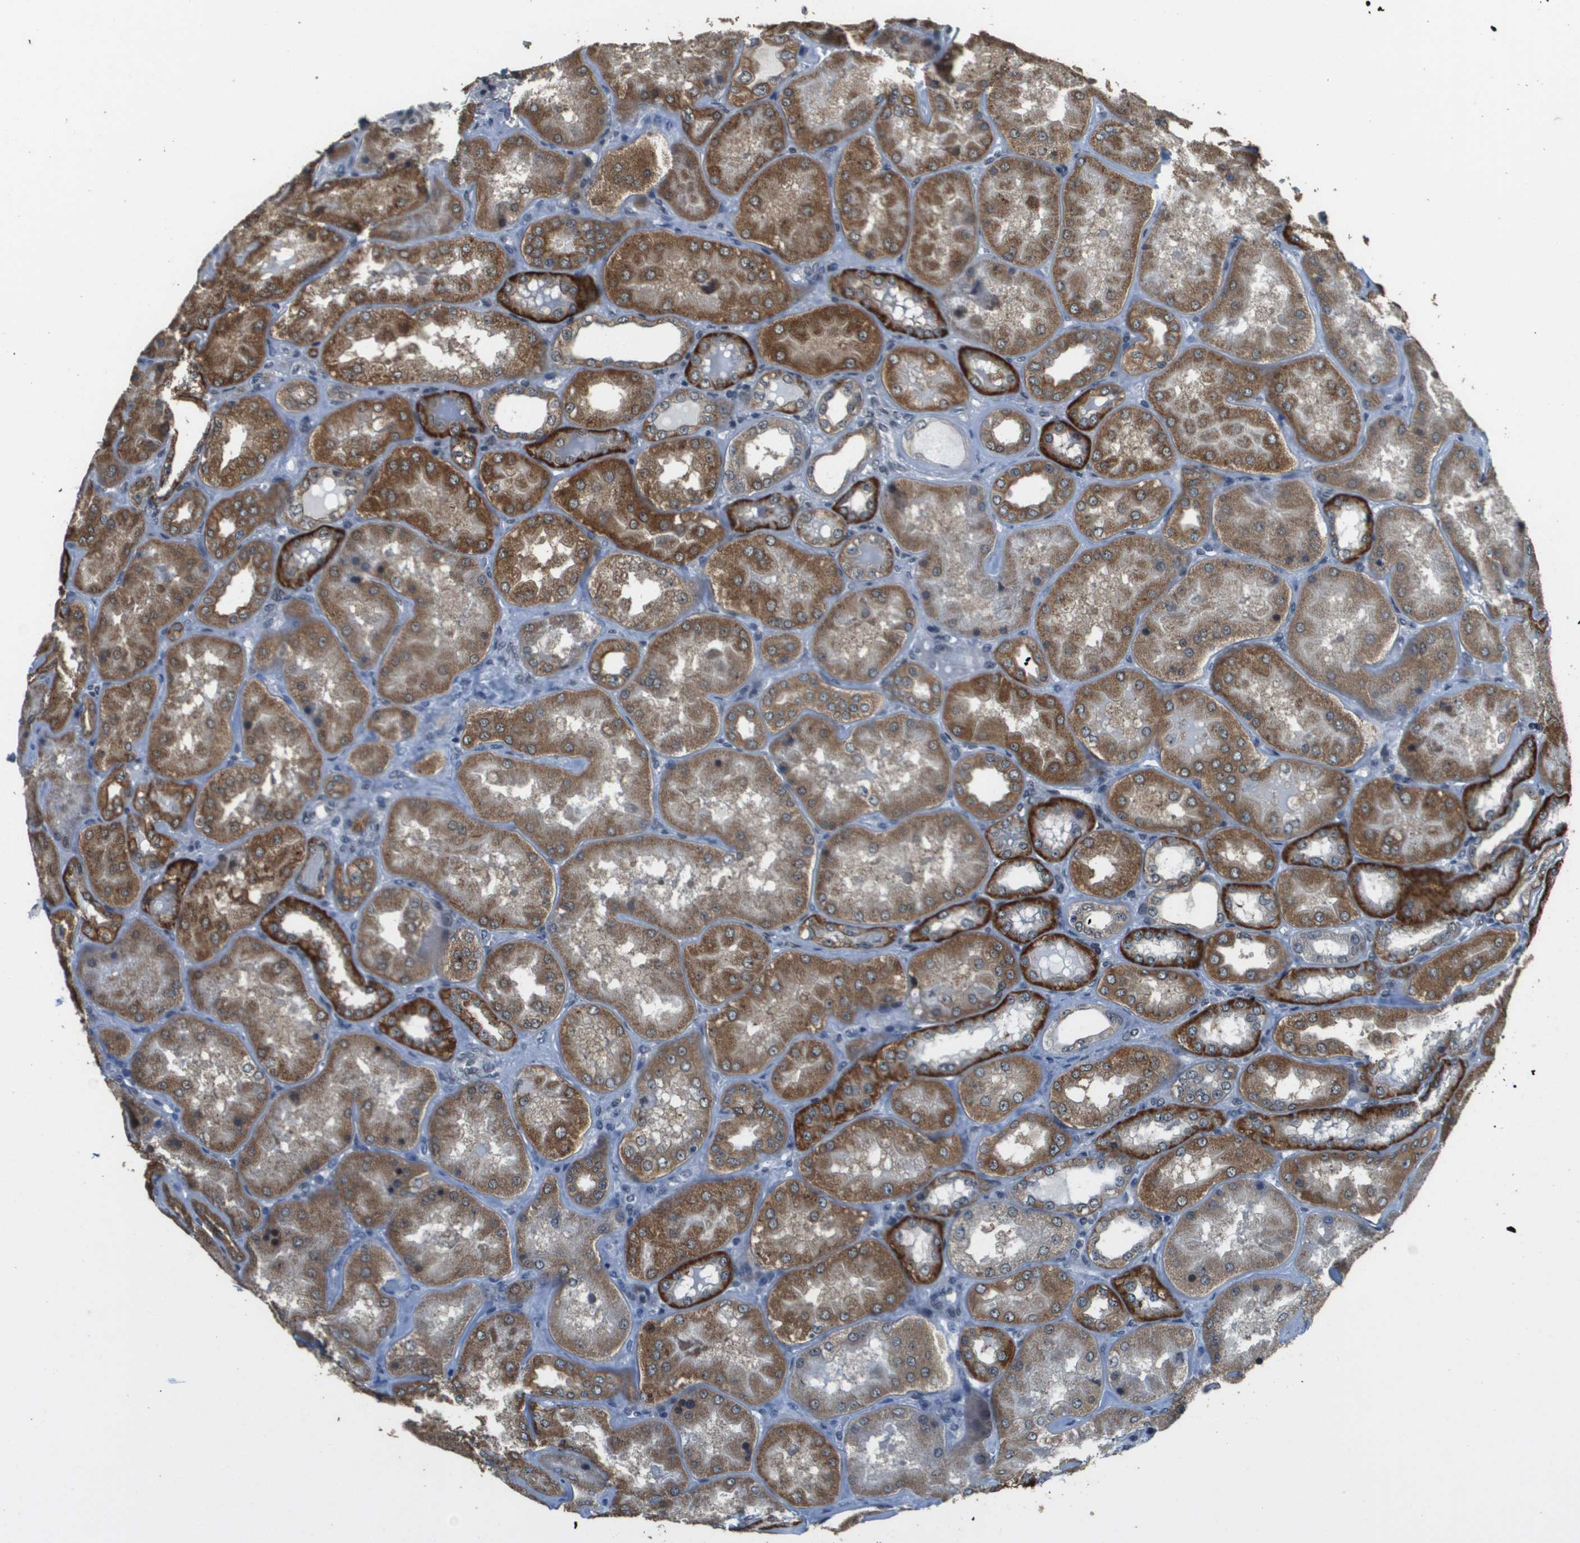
{"staining": {"intensity": "moderate", "quantity": "25%-75%", "location": "nuclear"}, "tissue": "kidney", "cell_type": "Cells in glomeruli", "image_type": "normal", "snomed": [{"axis": "morphology", "description": "Normal tissue, NOS"}, {"axis": "topography", "description": "Kidney"}], "caption": "High-magnification brightfield microscopy of benign kidney stained with DAB (3,3'-diaminobenzidine) (brown) and counterstained with hematoxylin (blue). cells in glomeruli exhibit moderate nuclear staining is identified in about25%-75% of cells. The staining was performed using DAB (3,3'-diaminobenzidine), with brown indicating positive protein expression. Nuclei are stained blue with hematoxylin.", "gene": "FANCC", "patient": {"sex": "female", "age": 56}}